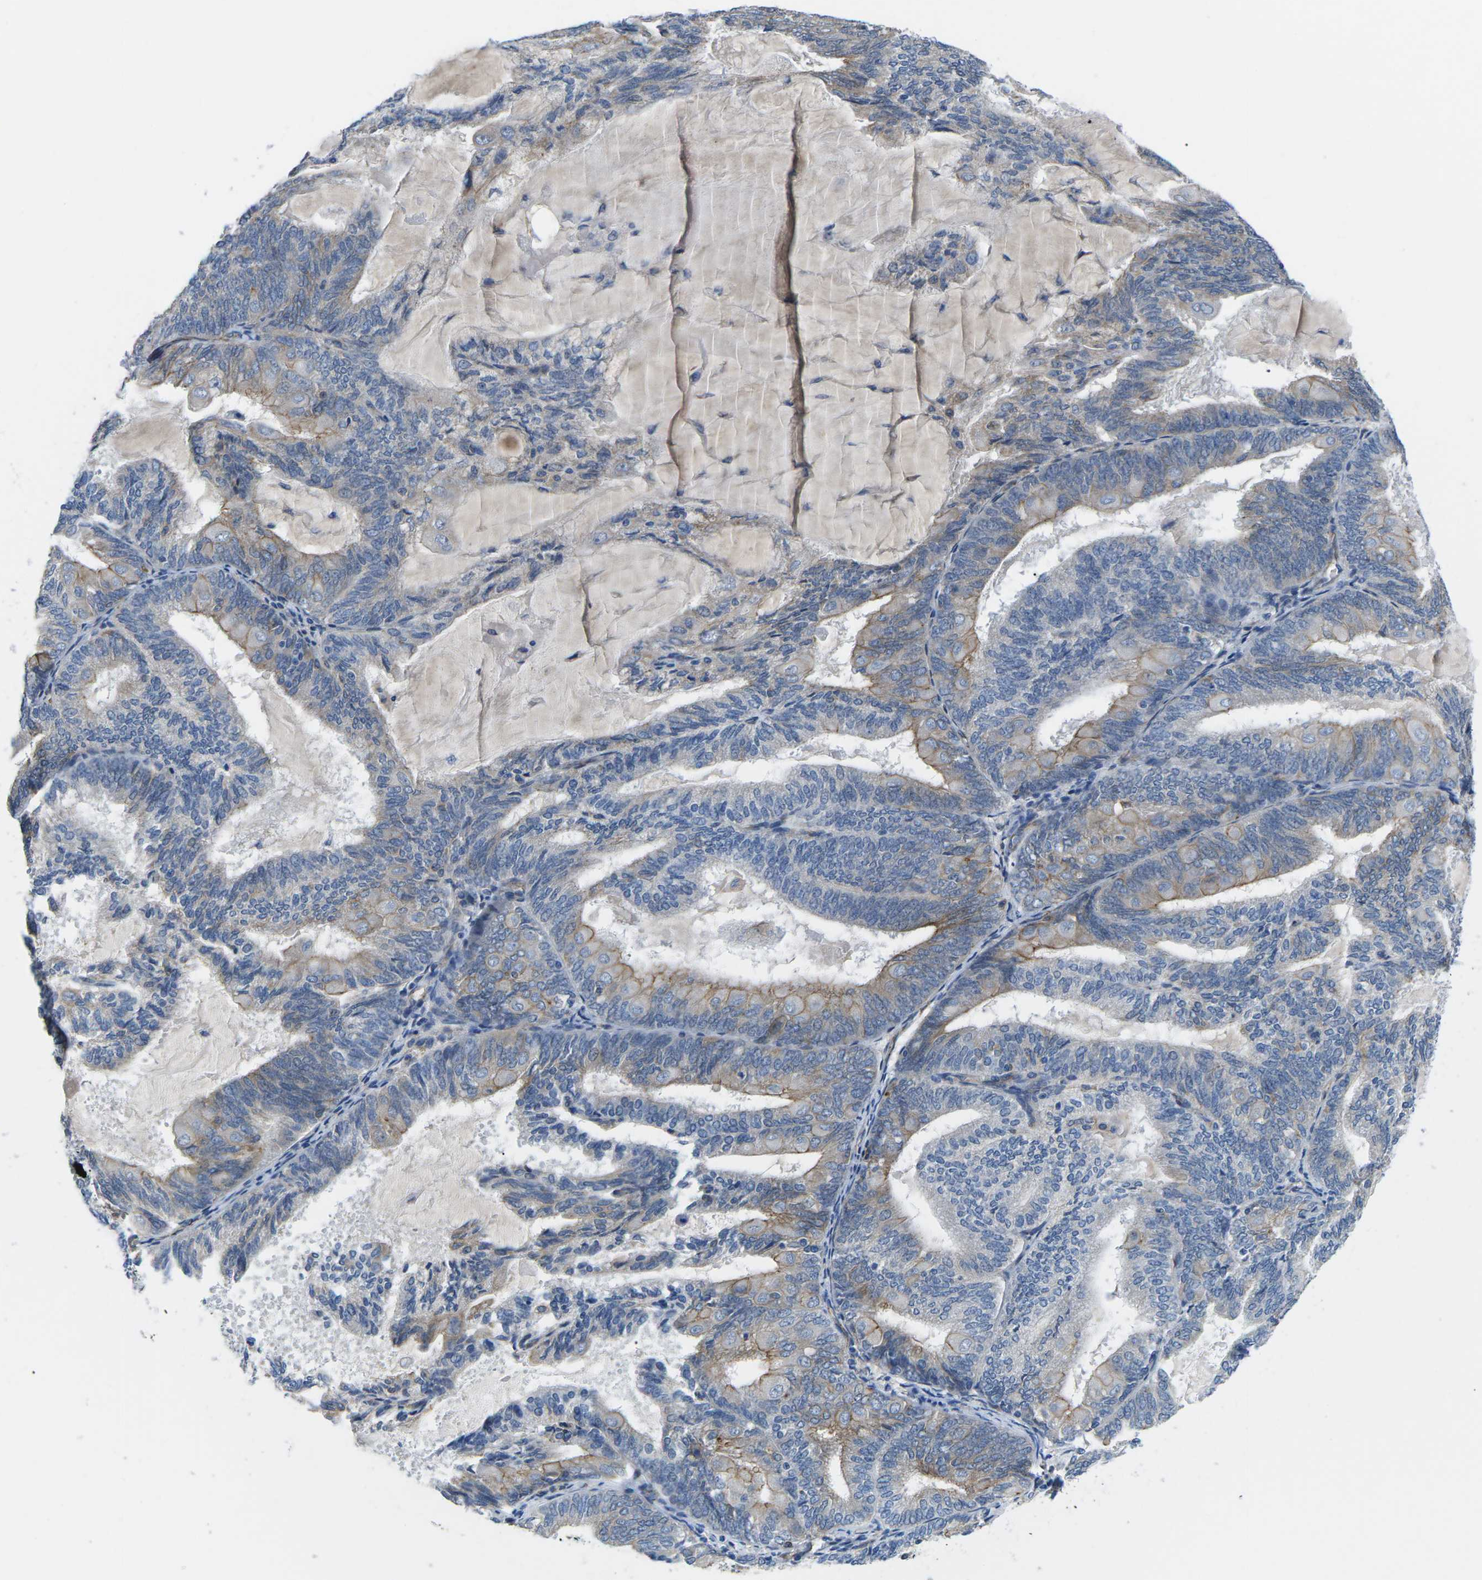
{"staining": {"intensity": "weak", "quantity": "25%-75%", "location": "cytoplasmic/membranous"}, "tissue": "endometrial cancer", "cell_type": "Tumor cells", "image_type": "cancer", "snomed": [{"axis": "morphology", "description": "Adenocarcinoma, NOS"}, {"axis": "topography", "description": "Endometrium"}], "caption": "A high-resolution photomicrograph shows IHC staining of endometrial cancer (adenocarcinoma), which demonstrates weak cytoplasmic/membranous positivity in about 25%-75% of tumor cells.", "gene": "CTNND1", "patient": {"sex": "female", "age": 81}}